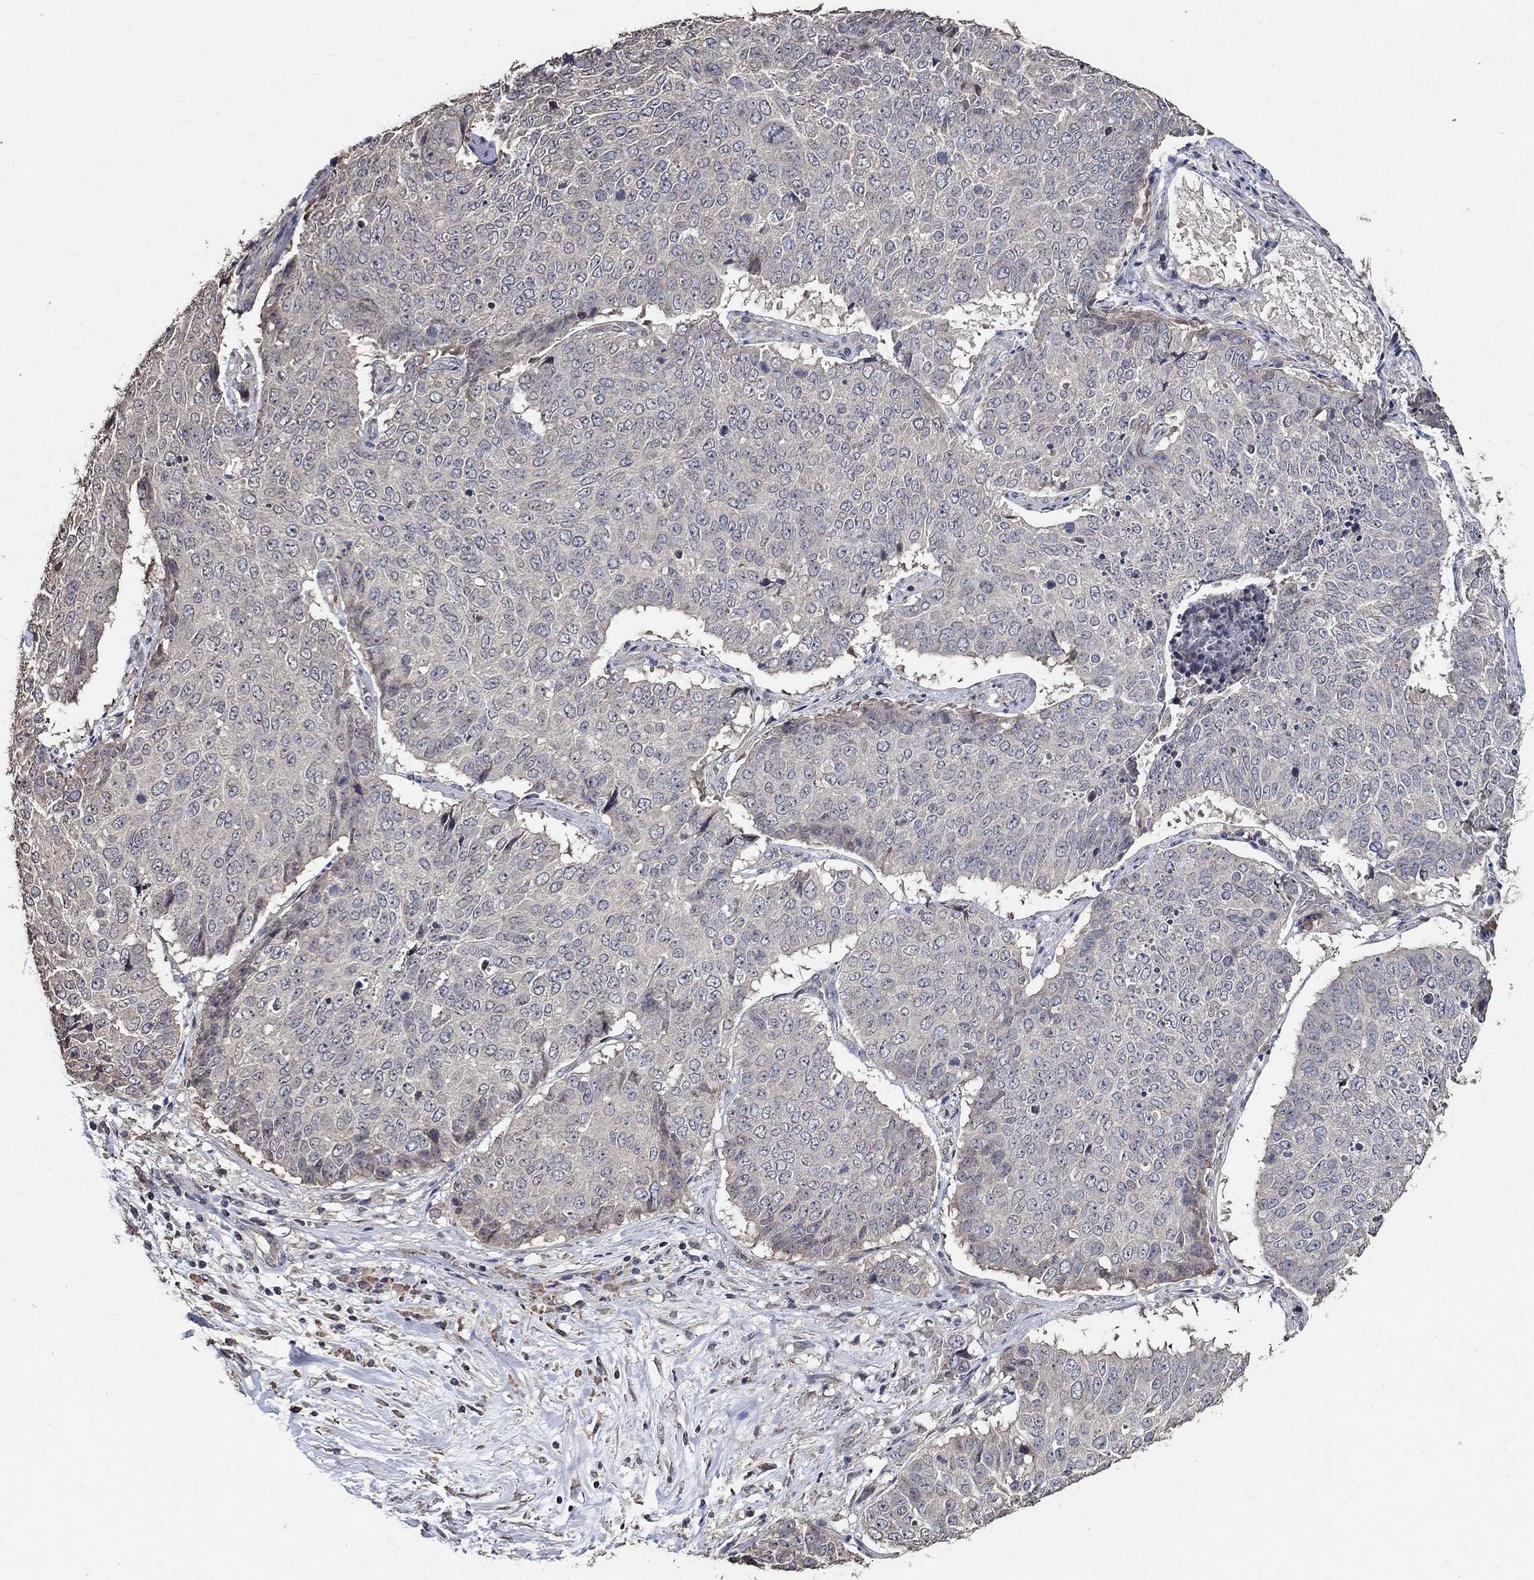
{"staining": {"intensity": "negative", "quantity": "none", "location": "none"}, "tissue": "lung cancer", "cell_type": "Tumor cells", "image_type": "cancer", "snomed": [{"axis": "morphology", "description": "Normal tissue, NOS"}, {"axis": "morphology", "description": "Squamous cell carcinoma, NOS"}, {"axis": "topography", "description": "Bronchus"}, {"axis": "topography", "description": "Lung"}], "caption": "Immunohistochemistry (IHC) histopathology image of neoplastic tissue: human lung squamous cell carcinoma stained with DAB (3,3'-diaminobenzidine) shows no significant protein staining in tumor cells.", "gene": "HAP1", "patient": {"sex": "male", "age": 64}}